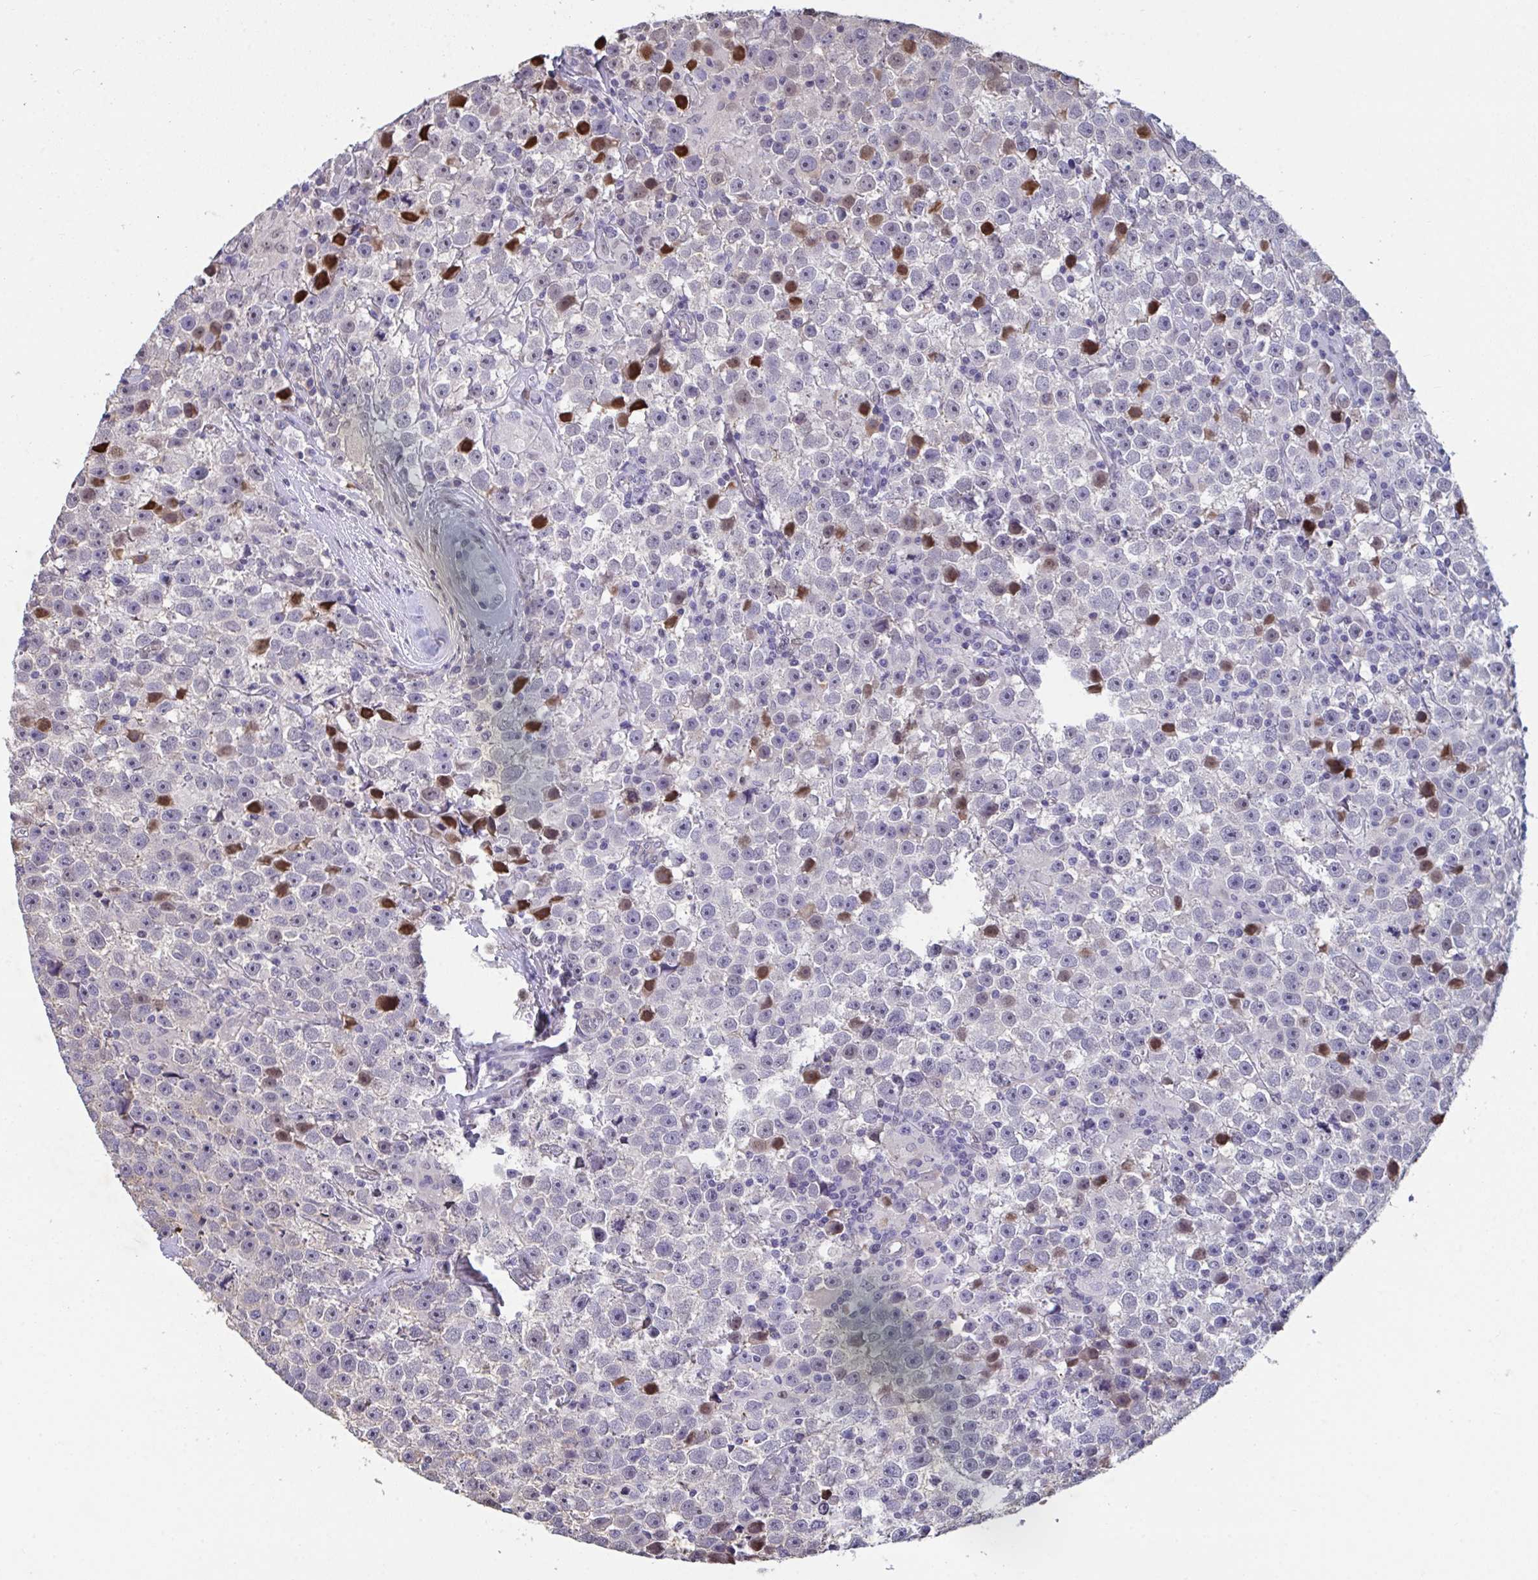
{"staining": {"intensity": "moderate", "quantity": "<25%", "location": "nuclear"}, "tissue": "testis cancer", "cell_type": "Tumor cells", "image_type": "cancer", "snomed": [{"axis": "morphology", "description": "Seminoma, NOS"}, {"axis": "topography", "description": "Testis"}], "caption": "Seminoma (testis) stained with DAB IHC exhibits low levels of moderate nuclear expression in about <25% of tumor cells.", "gene": "PELI2", "patient": {"sex": "male", "age": 31}}